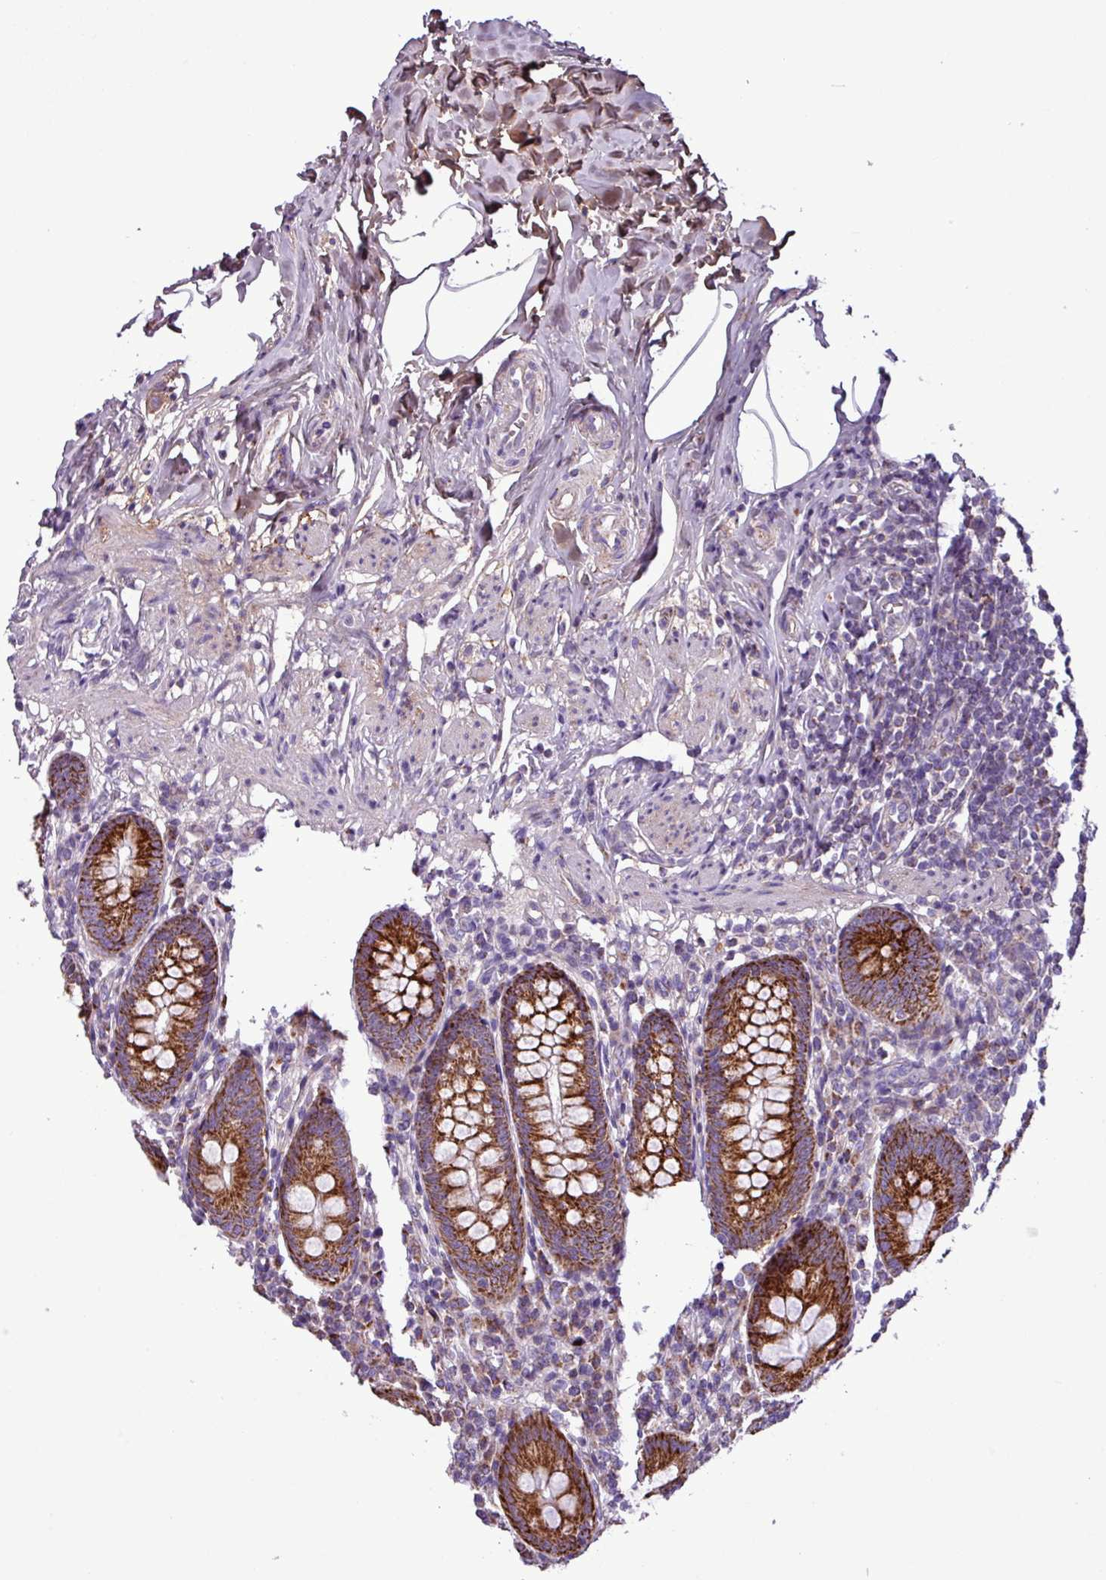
{"staining": {"intensity": "strong", "quantity": ">75%", "location": "cytoplasmic/membranous"}, "tissue": "appendix", "cell_type": "Glandular cells", "image_type": "normal", "snomed": [{"axis": "morphology", "description": "Normal tissue, NOS"}, {"axis": "topography", "description": "Appendix"}], "caption": "IHC (DAB) staining of unremarkable human appendix shows strong cytoplasmic/membranous protein expression in about >75% of glandular cells. (IHC, brightfield microscopy, high magnification).", "gene": "FAM183A", "patient": {"sex": "male", "age": 55}}